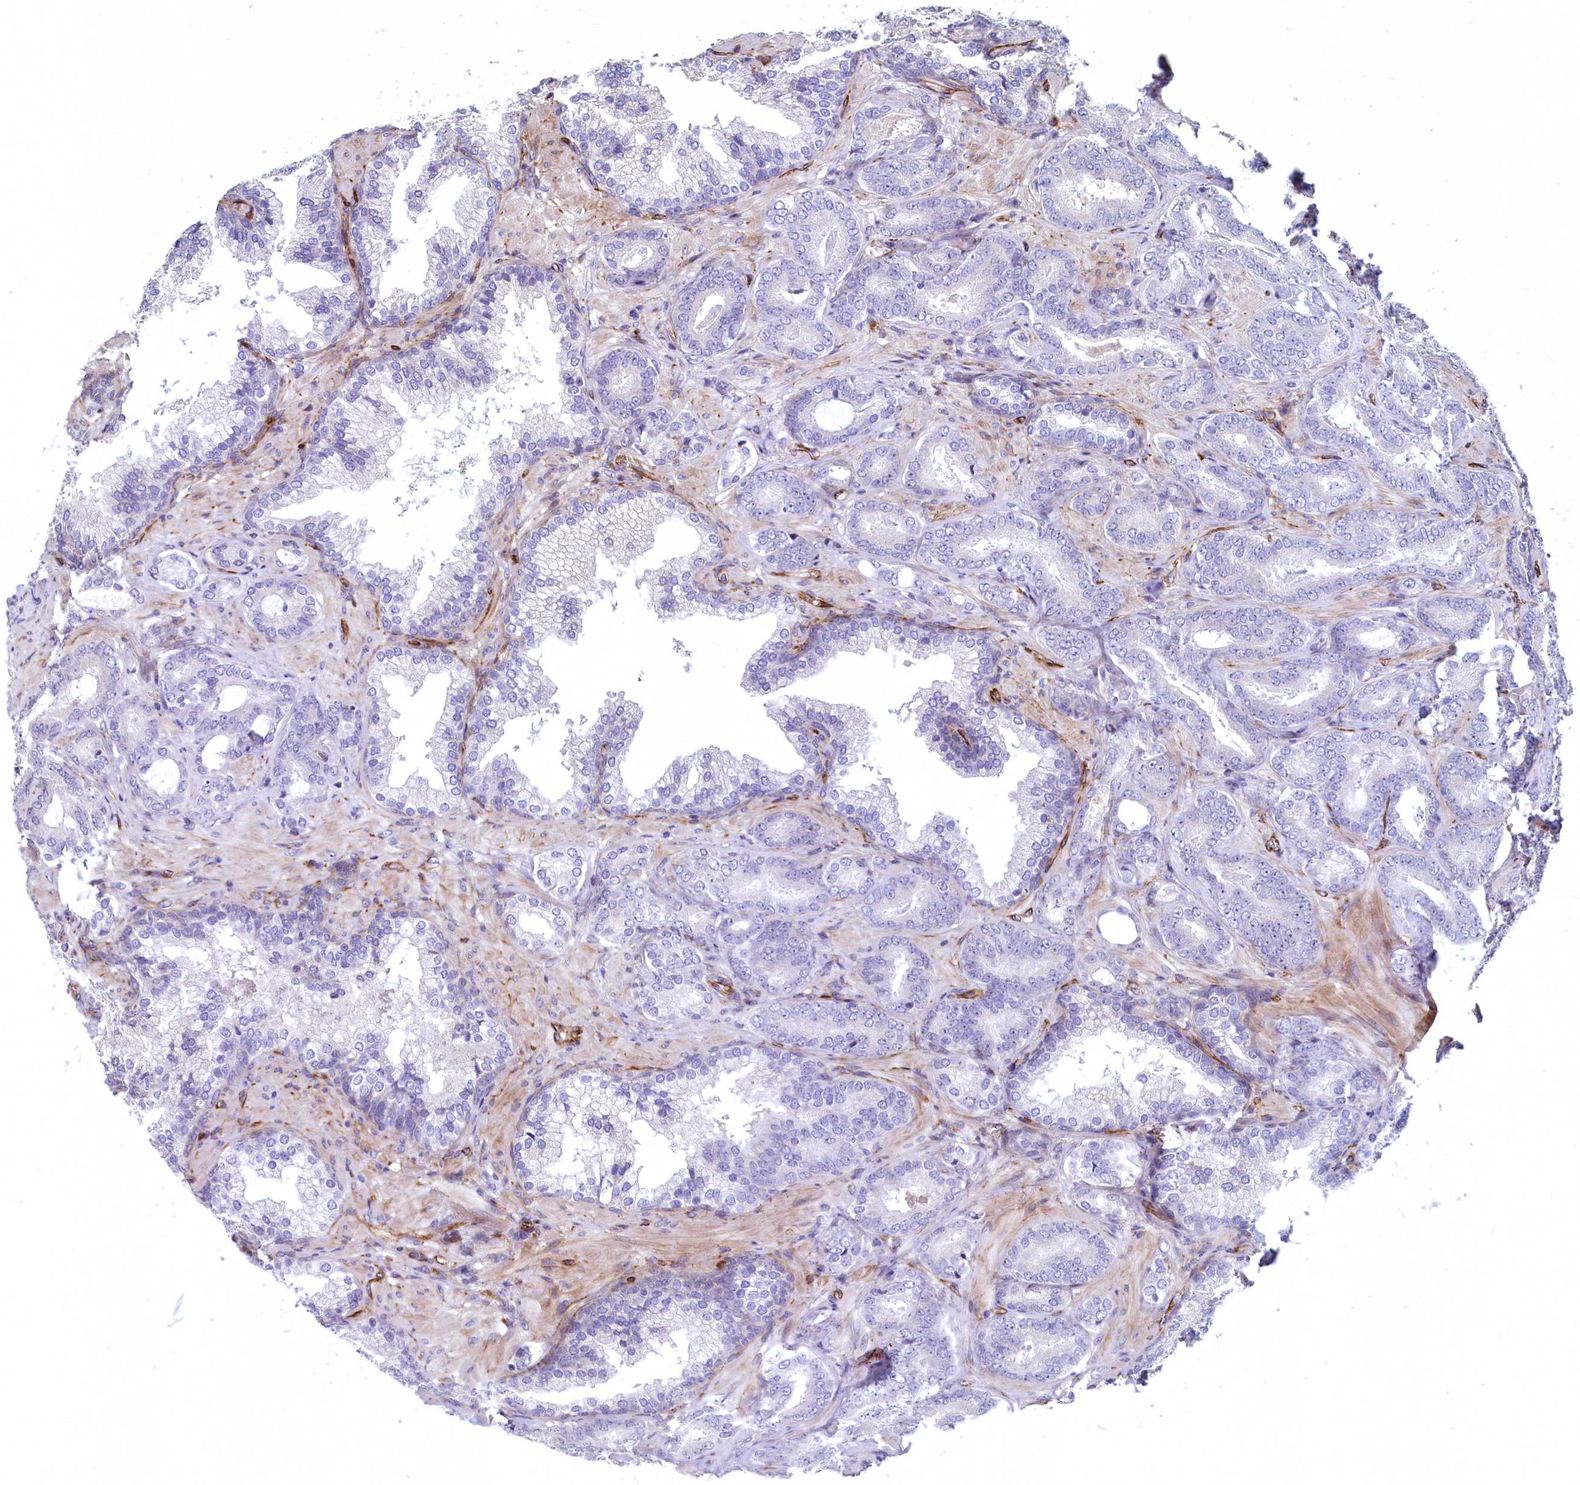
{"staining": {"intensity": "negative", "quantity": "none", "location": "none"}, "tissue": "prostate cancer", "cell_type": "Tumor cells", "image_type": "cancer", "snomed": [{"axis": "morphology", "description": "Adenocarcinoma, Low grade"}, {"axis": "topography", "description": "Prostate"}], "caption": "Protein analysis of low-grade adenocarcinoma (prostate) reveals no significant positivity in tumor cells.", "gene": "ASXL3", "patient": {"sex": "male", "age": 60}}